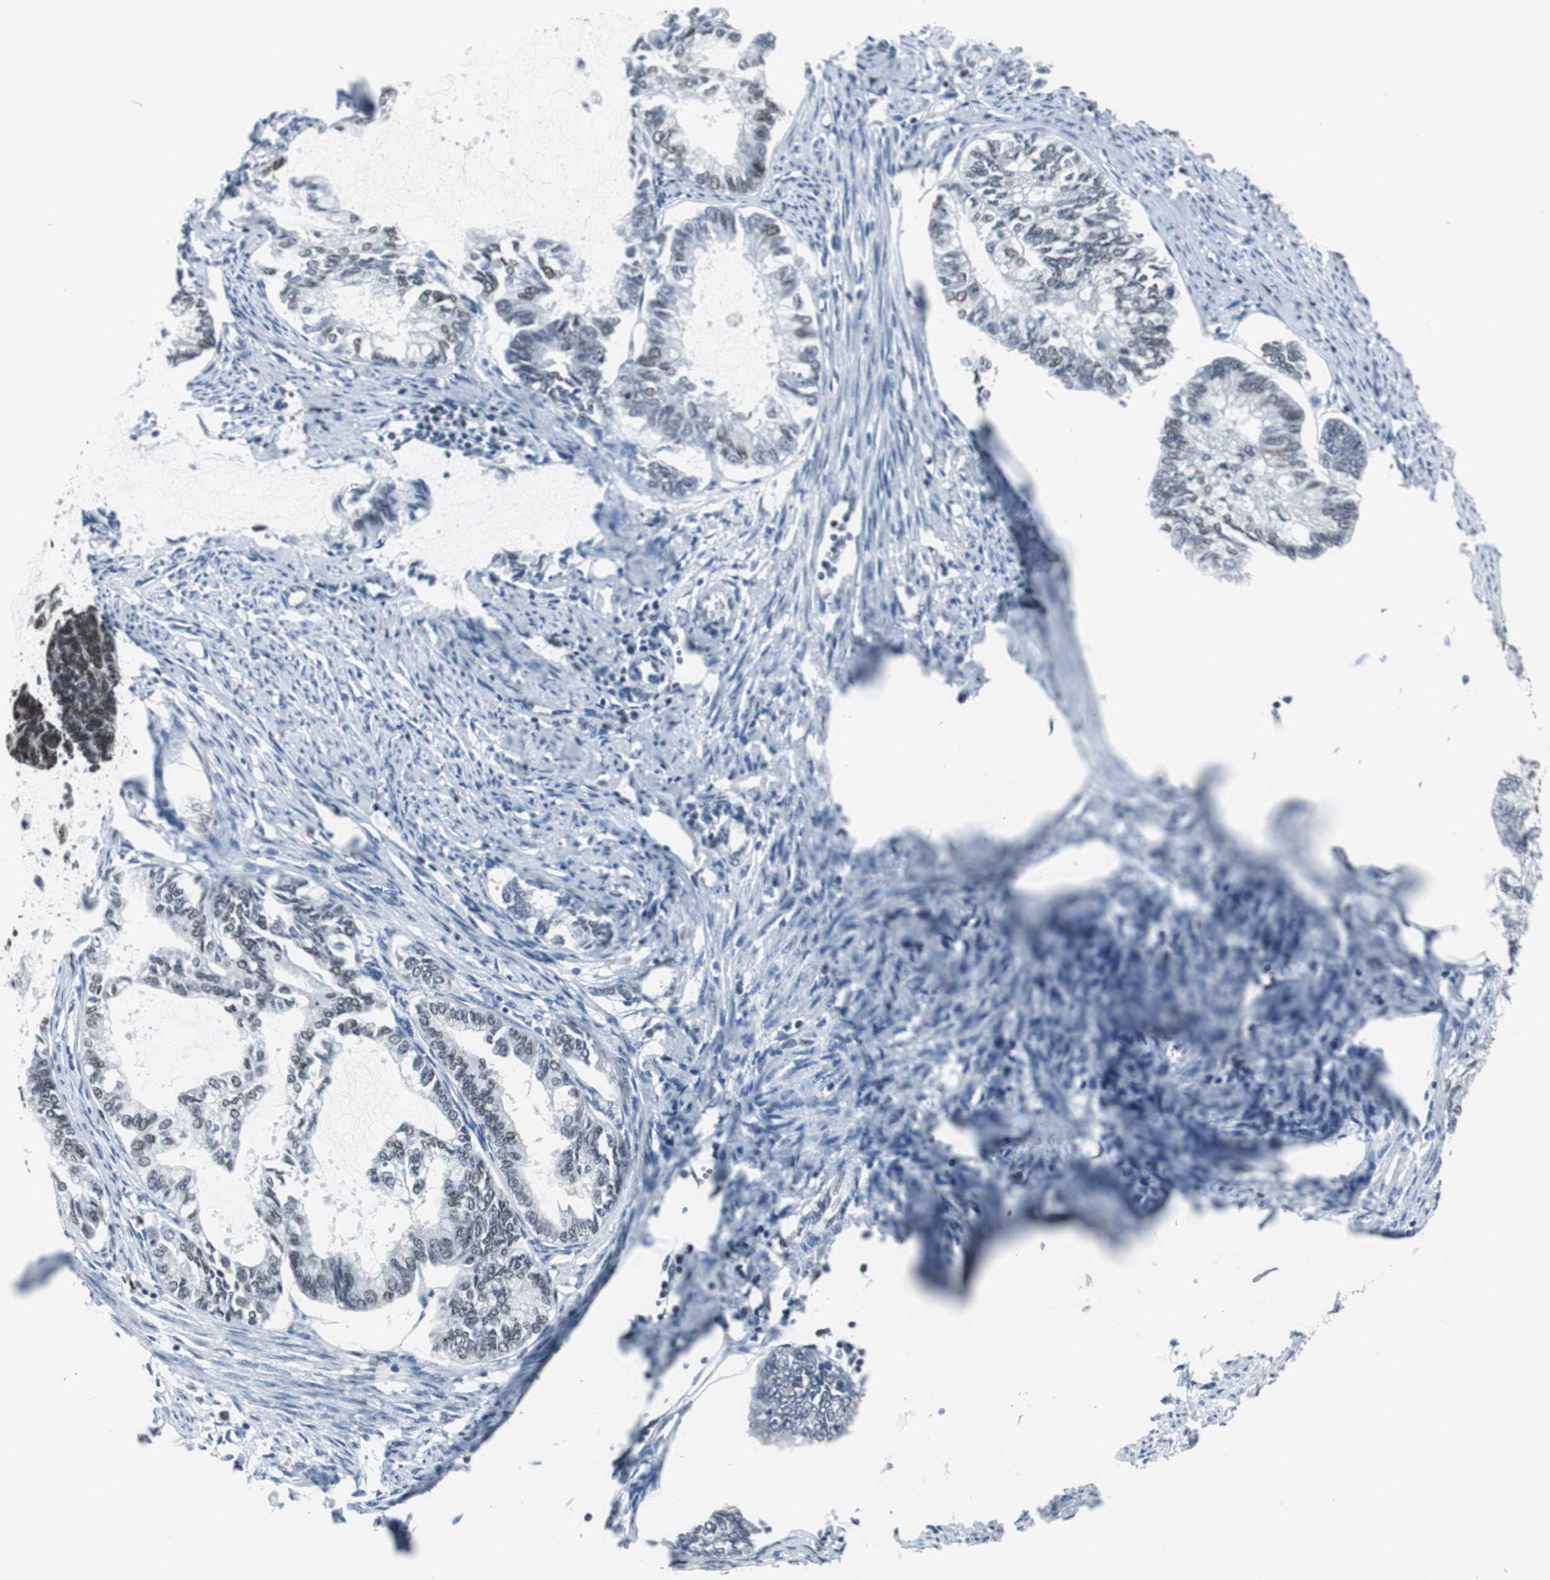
{"staining": {"intensity": "negative", "quantity": "none", "location": "none"}, "tissue": "endometrial cancer", "cell_type": "Tumor cells", "image_type": "cancer", "snomed": [{"axis": "morphology", "description": "Adenocarcinoma, NOS"}, {"axis": "topography", "description": "Endometrium"}], "caption": "This micrograph is of endometrial adenocarcinoma stained with IHC to label a protein in brown with the nuclei are counter-stained blue. There is no positivity in tumor cells.", "gene": "RAD9A", "patient": {"sex": "female", "age": 86}}